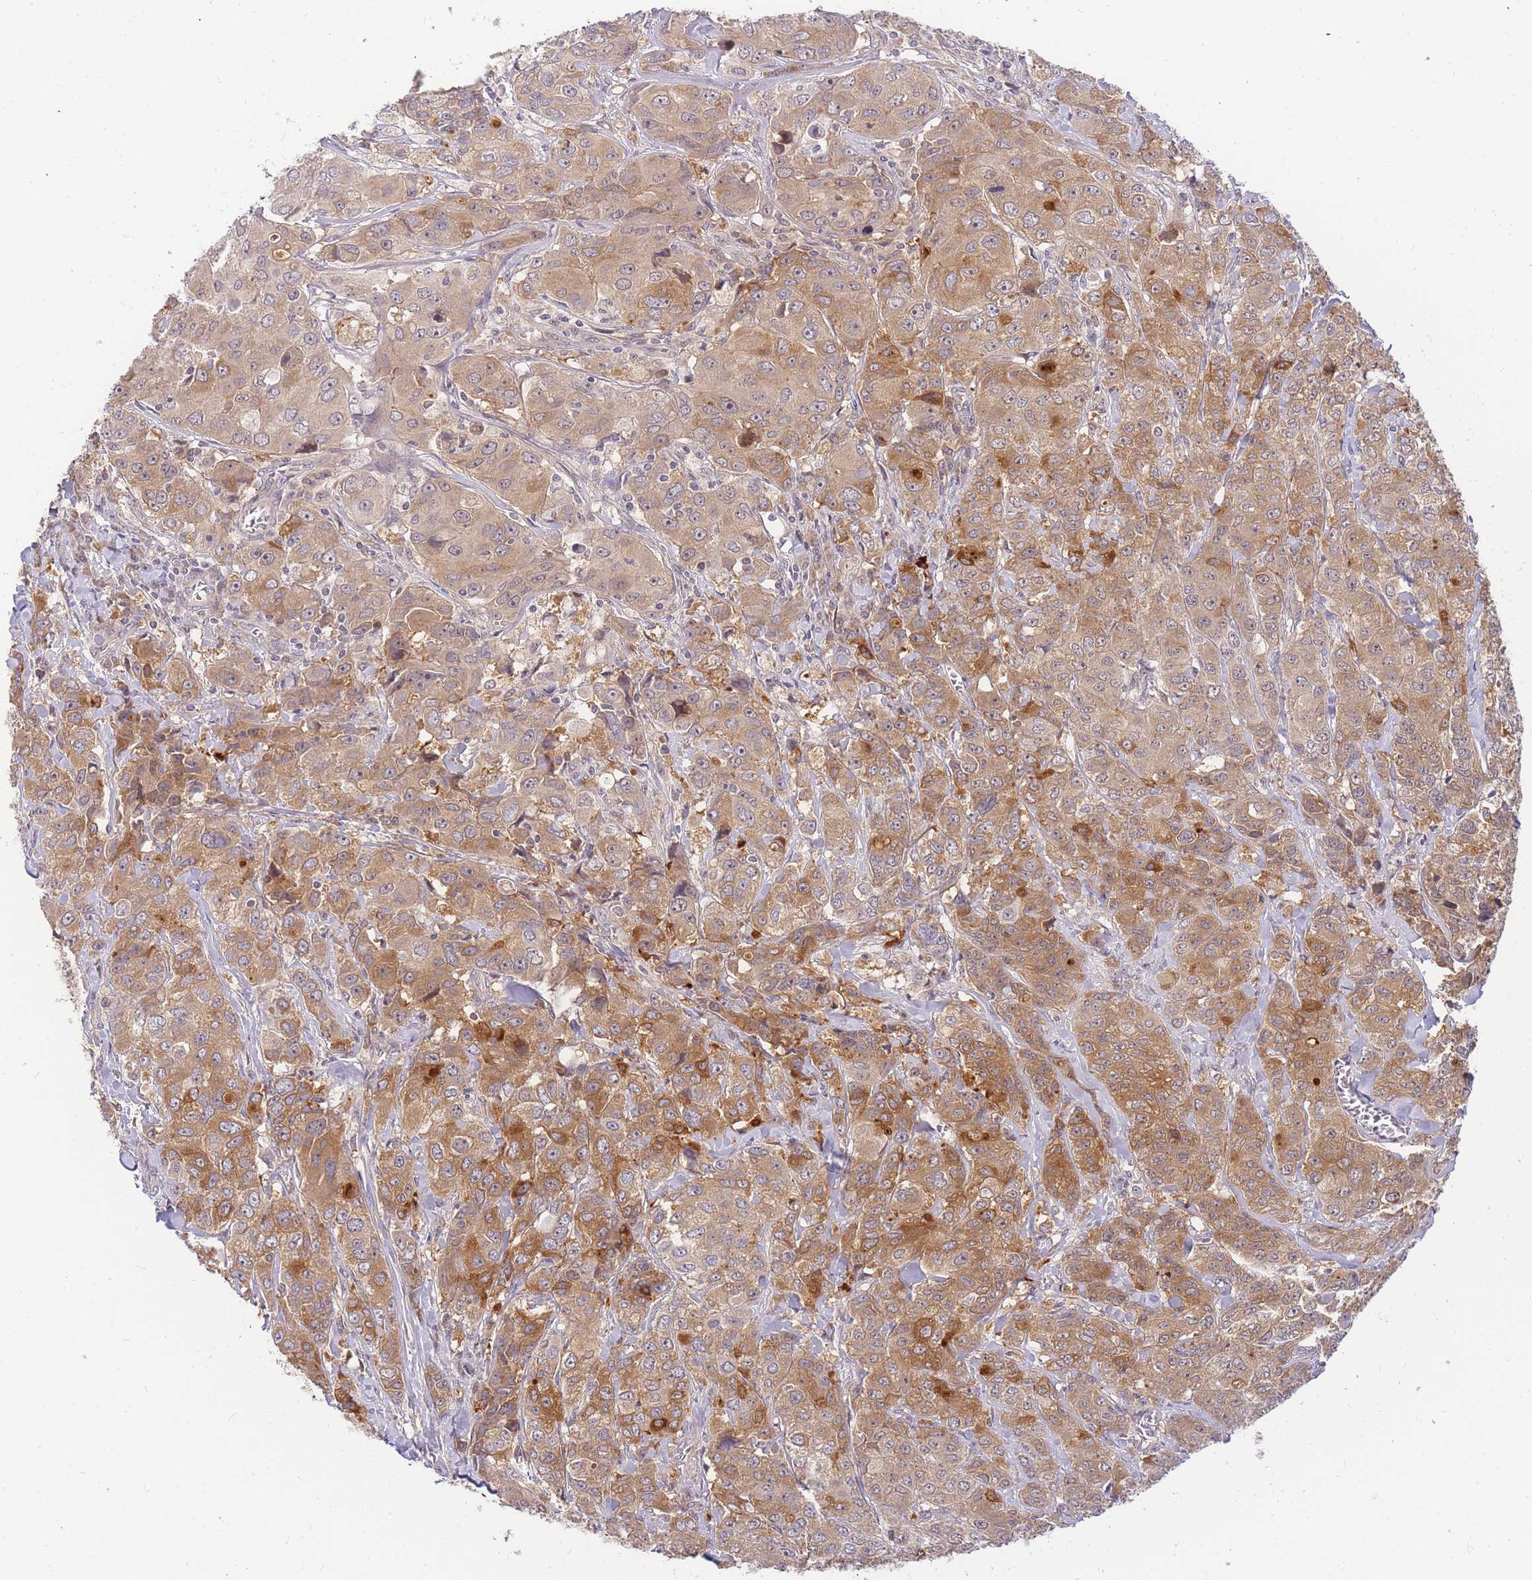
{"staining": {"intensity": "moderate", "quantity": ">75%", "location": "cytoplasmic/membranous"}, "tissue": "breast cancer", "cell_type": "Tumor cells", "image_type": "cancer", "snomed": [{"axis": "morphology", "description": "Duct carcinoma"}, {"axis": "topography", "description": "Breast"}], "caption": "Protein staining of breast cancer (infiltrating ductal carcinoma) tissue demonstrates moderate cytoplasmic/membranous staining in approximately >75% of tumor cells.", "gene": "ZNF577", "patient": {"sex": "female", "age": 43}}